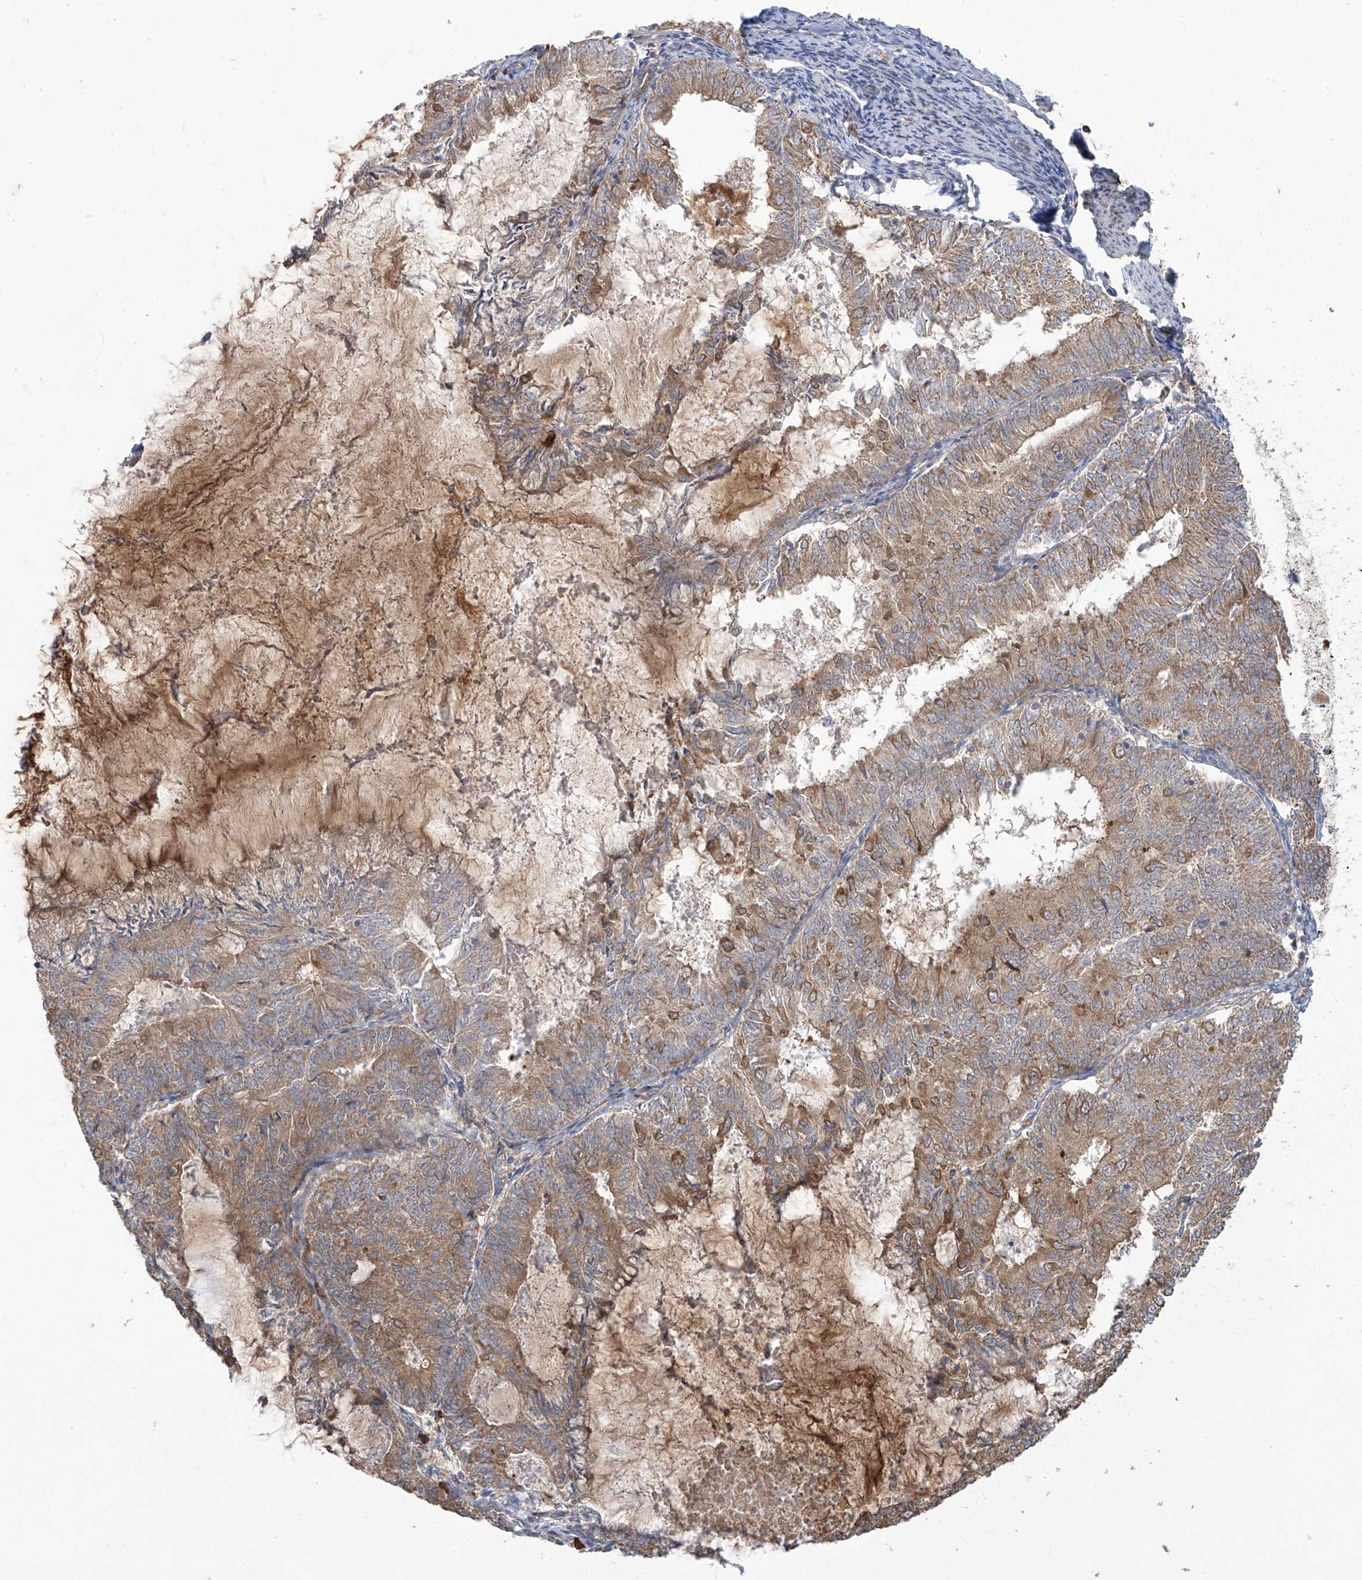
{"staining": {"intensity": "moderate", "quantity": "<25%", "location": "cytoplasmic/membranous"}, "tissue": "endometrial cancer", "cell_type": "Tumor cells", "image_type": "cancer", "snomed": [{"axis": "morphology", "description": "Adenocarcinoma, NOS"}, {"axis": "topography", "description": "Endometrium"}], "caption": "Protein analysis of adenocarcinoma (endometrial) tissue demonstrates moderate cytoplasmic/membranous expression in approximately <25% of tumor cells. (DAB IHC with brightfield microscopy, high magnification).", "gene": "KIAA1522", "patient": {"sex": "female", "age": 57}}